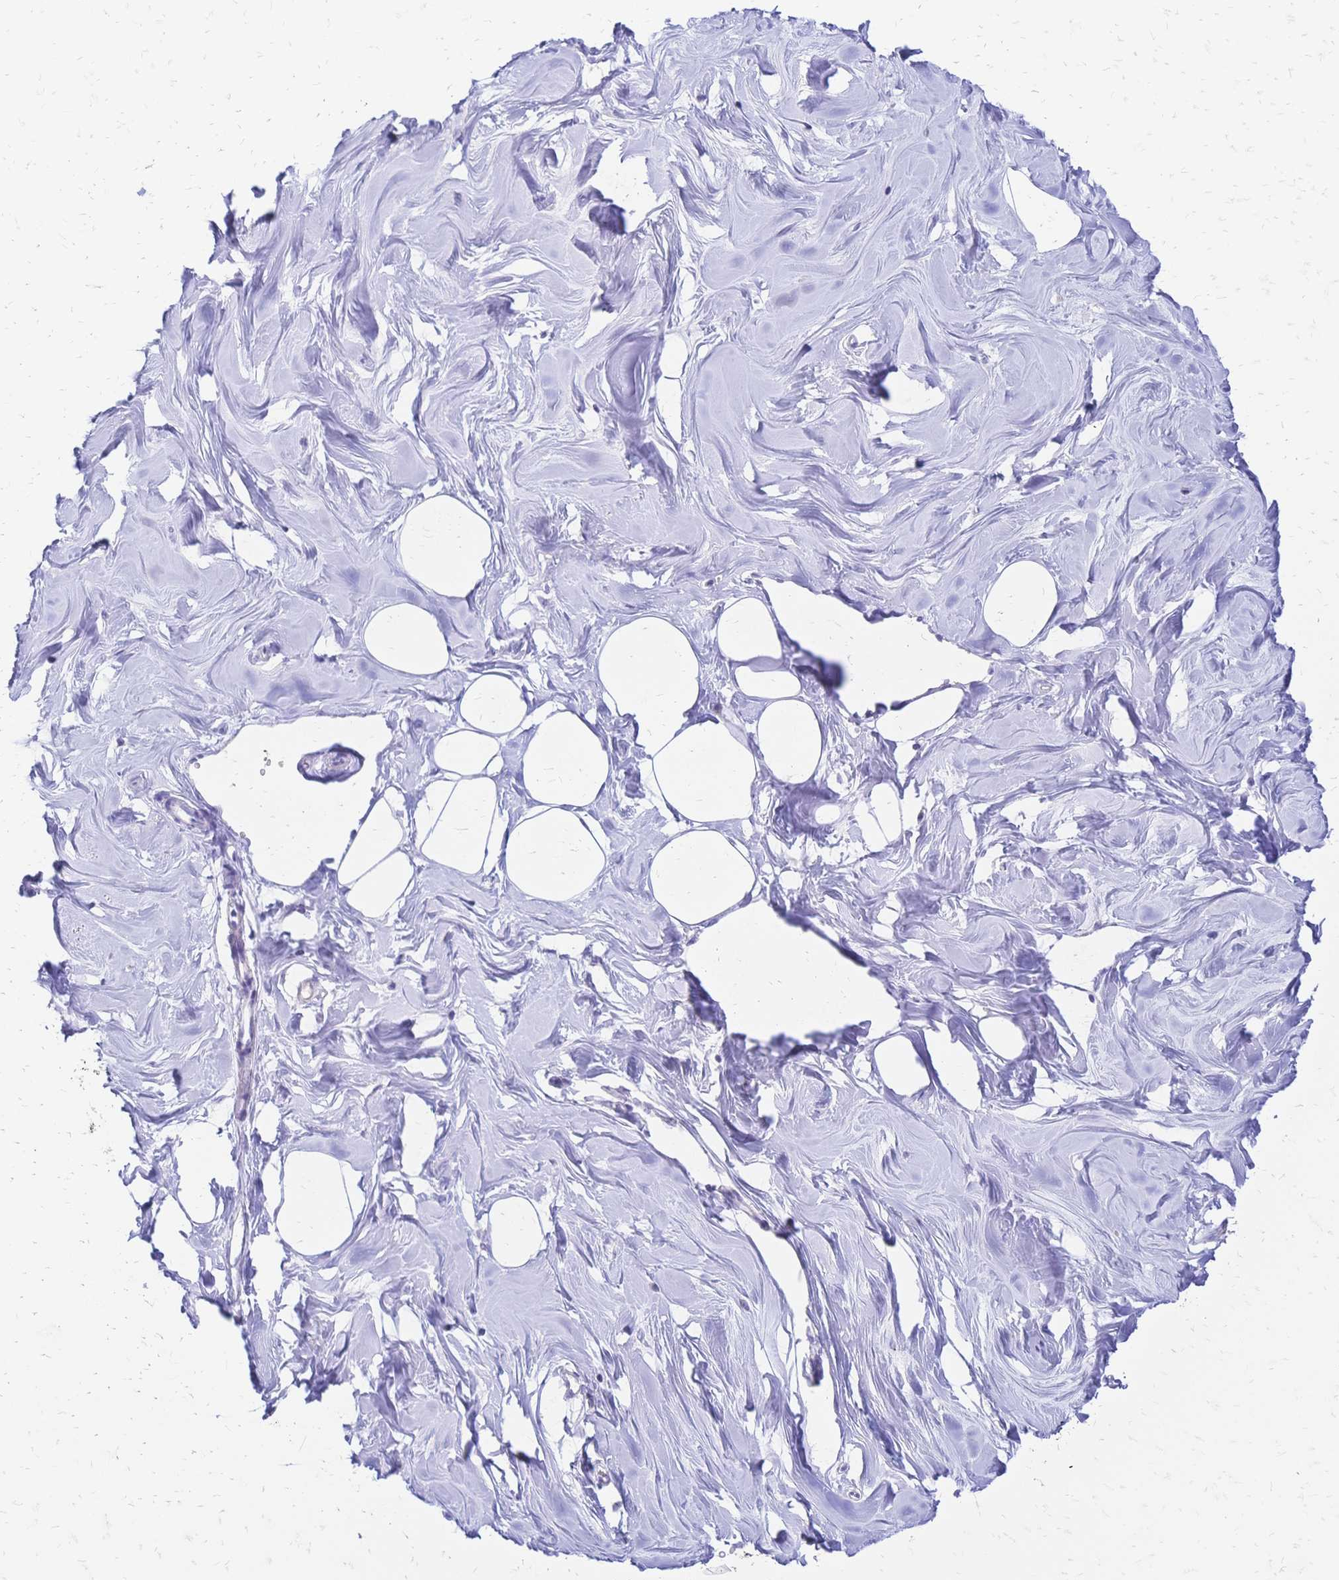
{"staining": {"intensity": "negative", "quantity": "none", "location": "none"}, "tissue": "breast", "cell_type": "Adipocytes", "image_type": "normal", "snomed": [{"axis": "morphology", "description": "Normal tissue, NOS"}, {"axis": "topography", "description": "Breast"}], "caption": "Breast was stained to show a protein in brown. There is no significant expression in adipocytes. (DAB immunohistochemistry with hematoxylin counter stain).", "gene": "GRB7", "patient": {"sex": "female", "age": 27}}